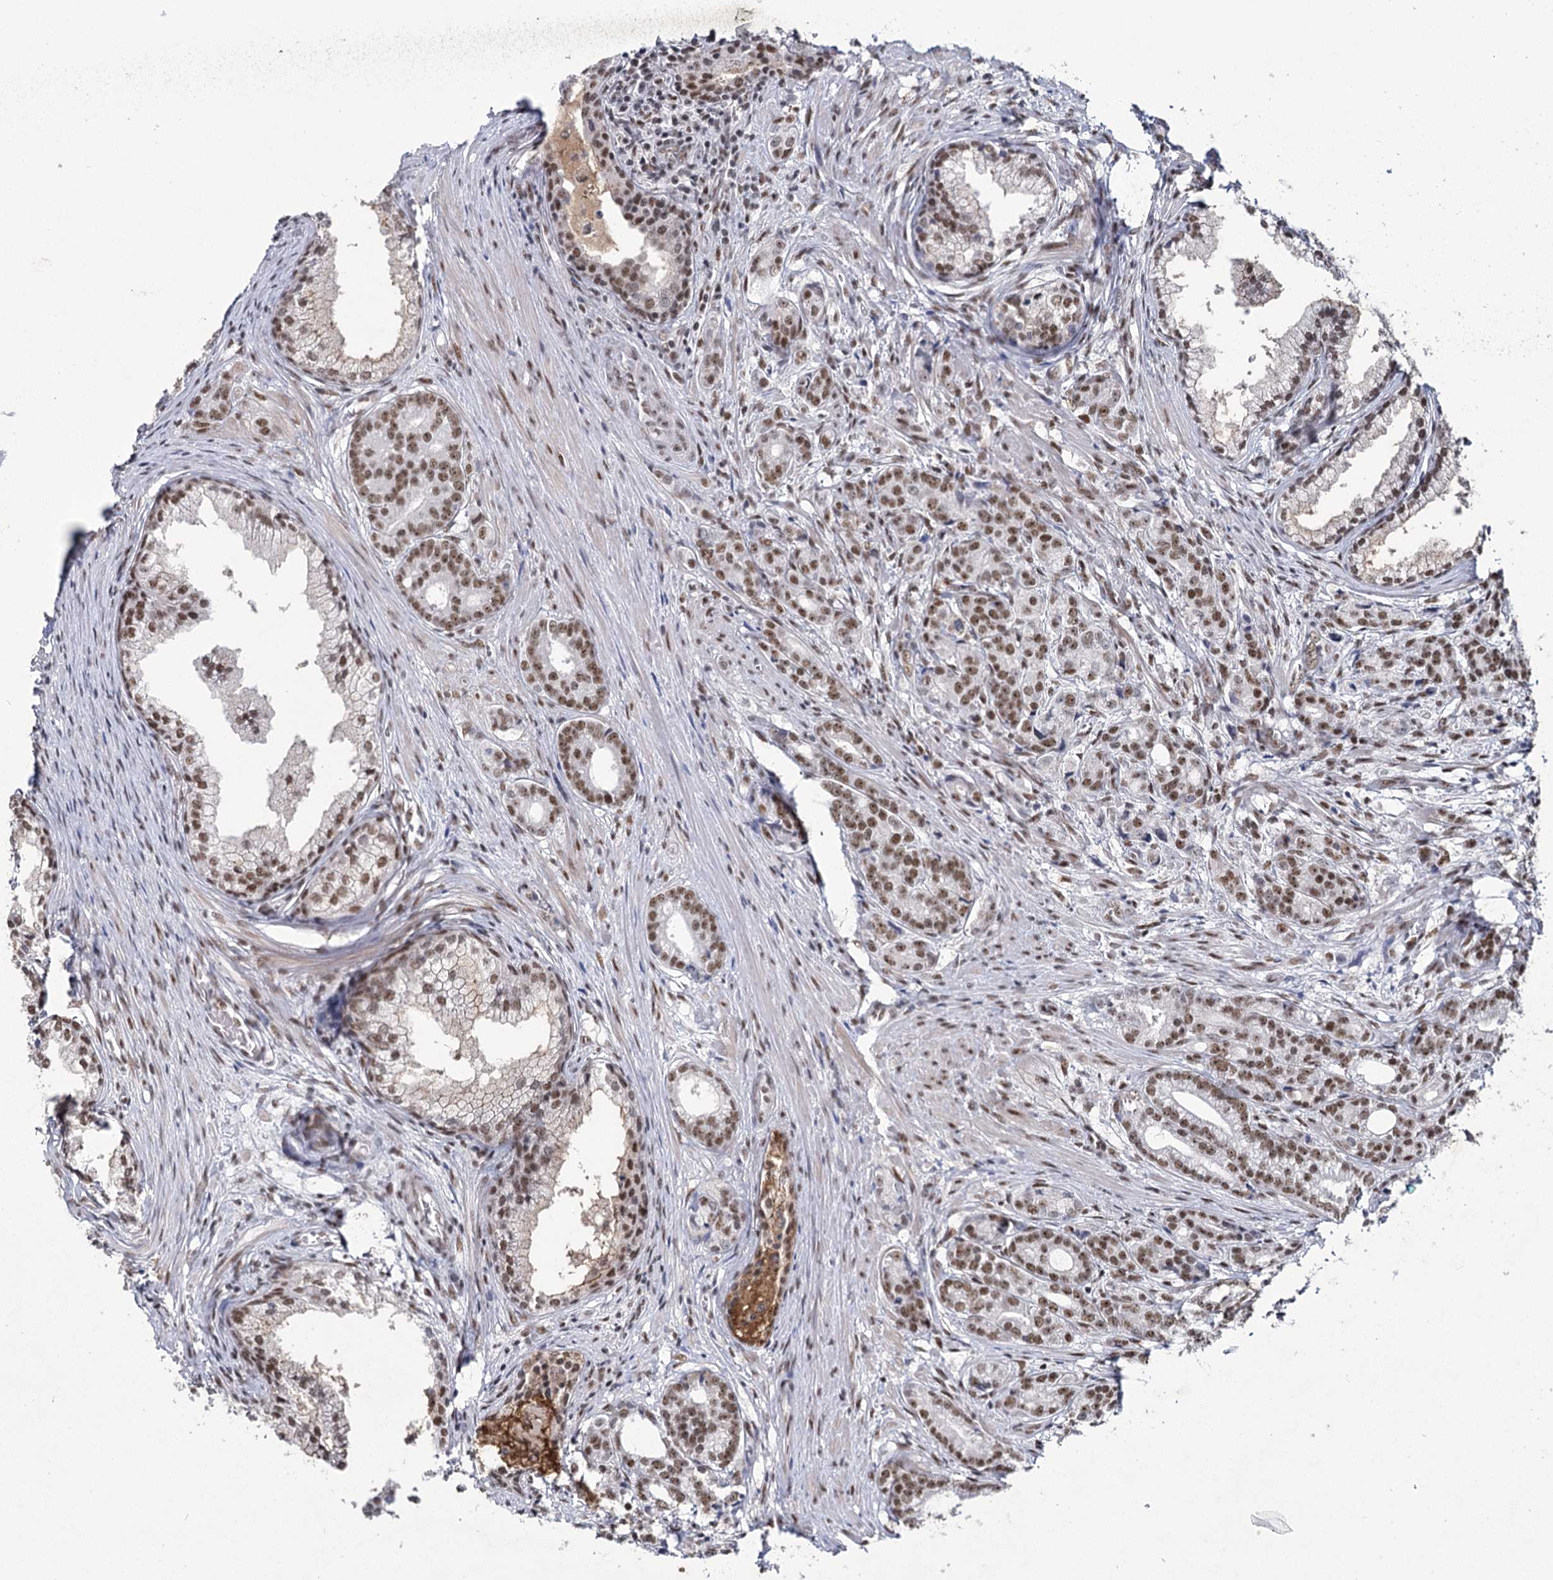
{"staining": {"intensity": "strong", "quantity": ">75%", "location": "nuclear"}, "tissue": "prostate cancer", "cell_type": "Tumor cells", "image_type": "cancer", "snomed": [{"axis": "morphology", "description": "Adenocarcinoma, Low grade"}, {"axis": "topography", "description": "Prostate"}], "caption": "IHC histopathology image of neoplastic tissue: human prostate adenocarcinoma (low-grade) stained using IHC demonstrates high levels of strong protein expression localized specifically in the nuclear of tumor cells, appearing as a nuclear brown color.", "gene": "SCAF8", "patient": {"sex": "male", "age": 71}}